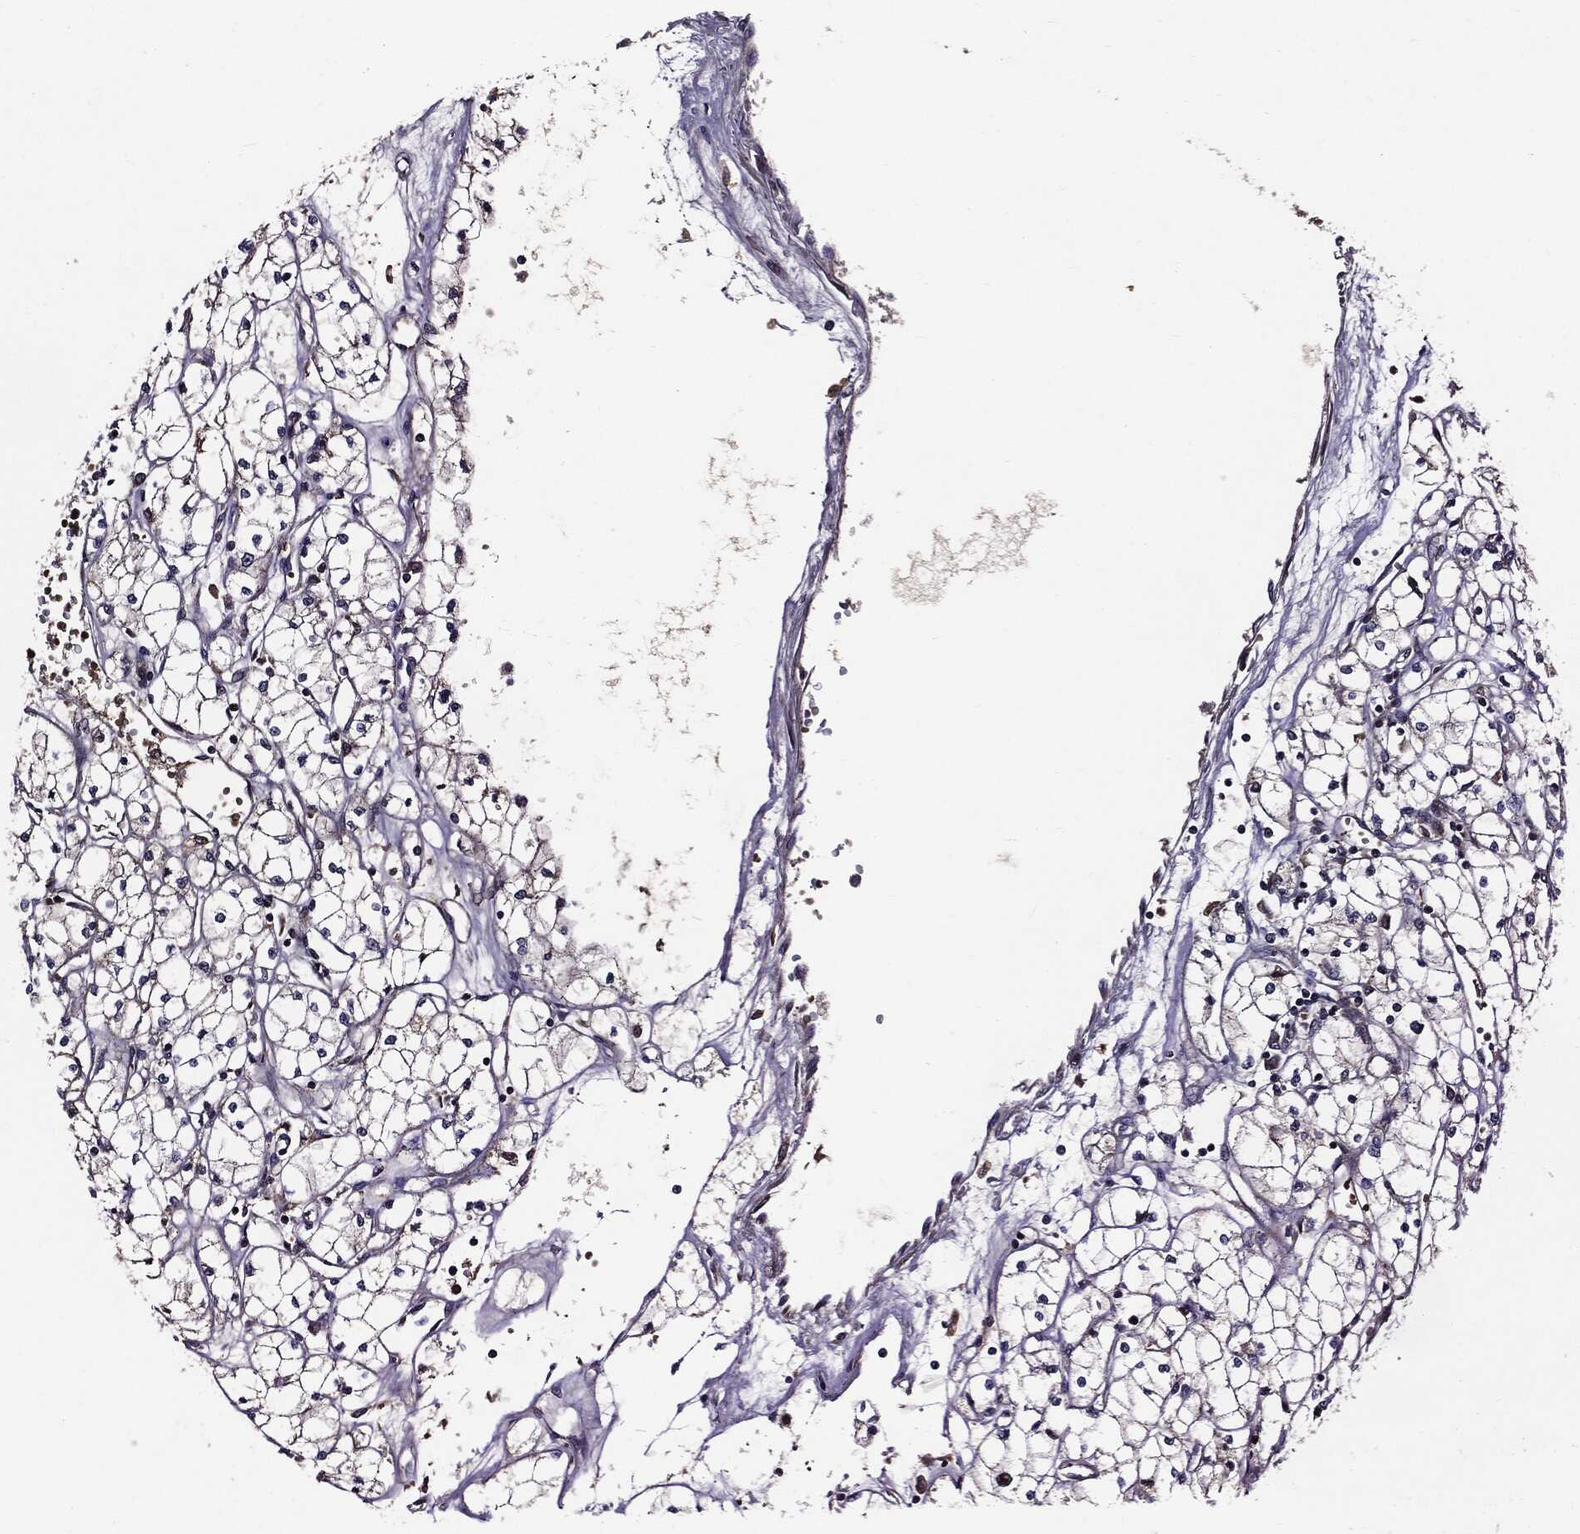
{"staining": {"intensity": "negative", "quantity": "none", "location": "none"}, "tissue": "renal cancer", "cell_type": "Tumor cells", "image_type": "cancer", "snomed": [{"axis": "morphology", "description": "Adenocarcinoma, NOS"}, {"axis": "topography", "description": "Kidney"}], "caption": "A high-resolution image shows immunohistochemistry (IHC) staining of renal cancer, which reveals no significant expression in tumor cells. Brightfield microscopy of IHC stained with DAB (brown) and hematoxylin (blue), captured at high magnification.", "gene": "HTT", "patient": {"sex": "male", "age": 67}}